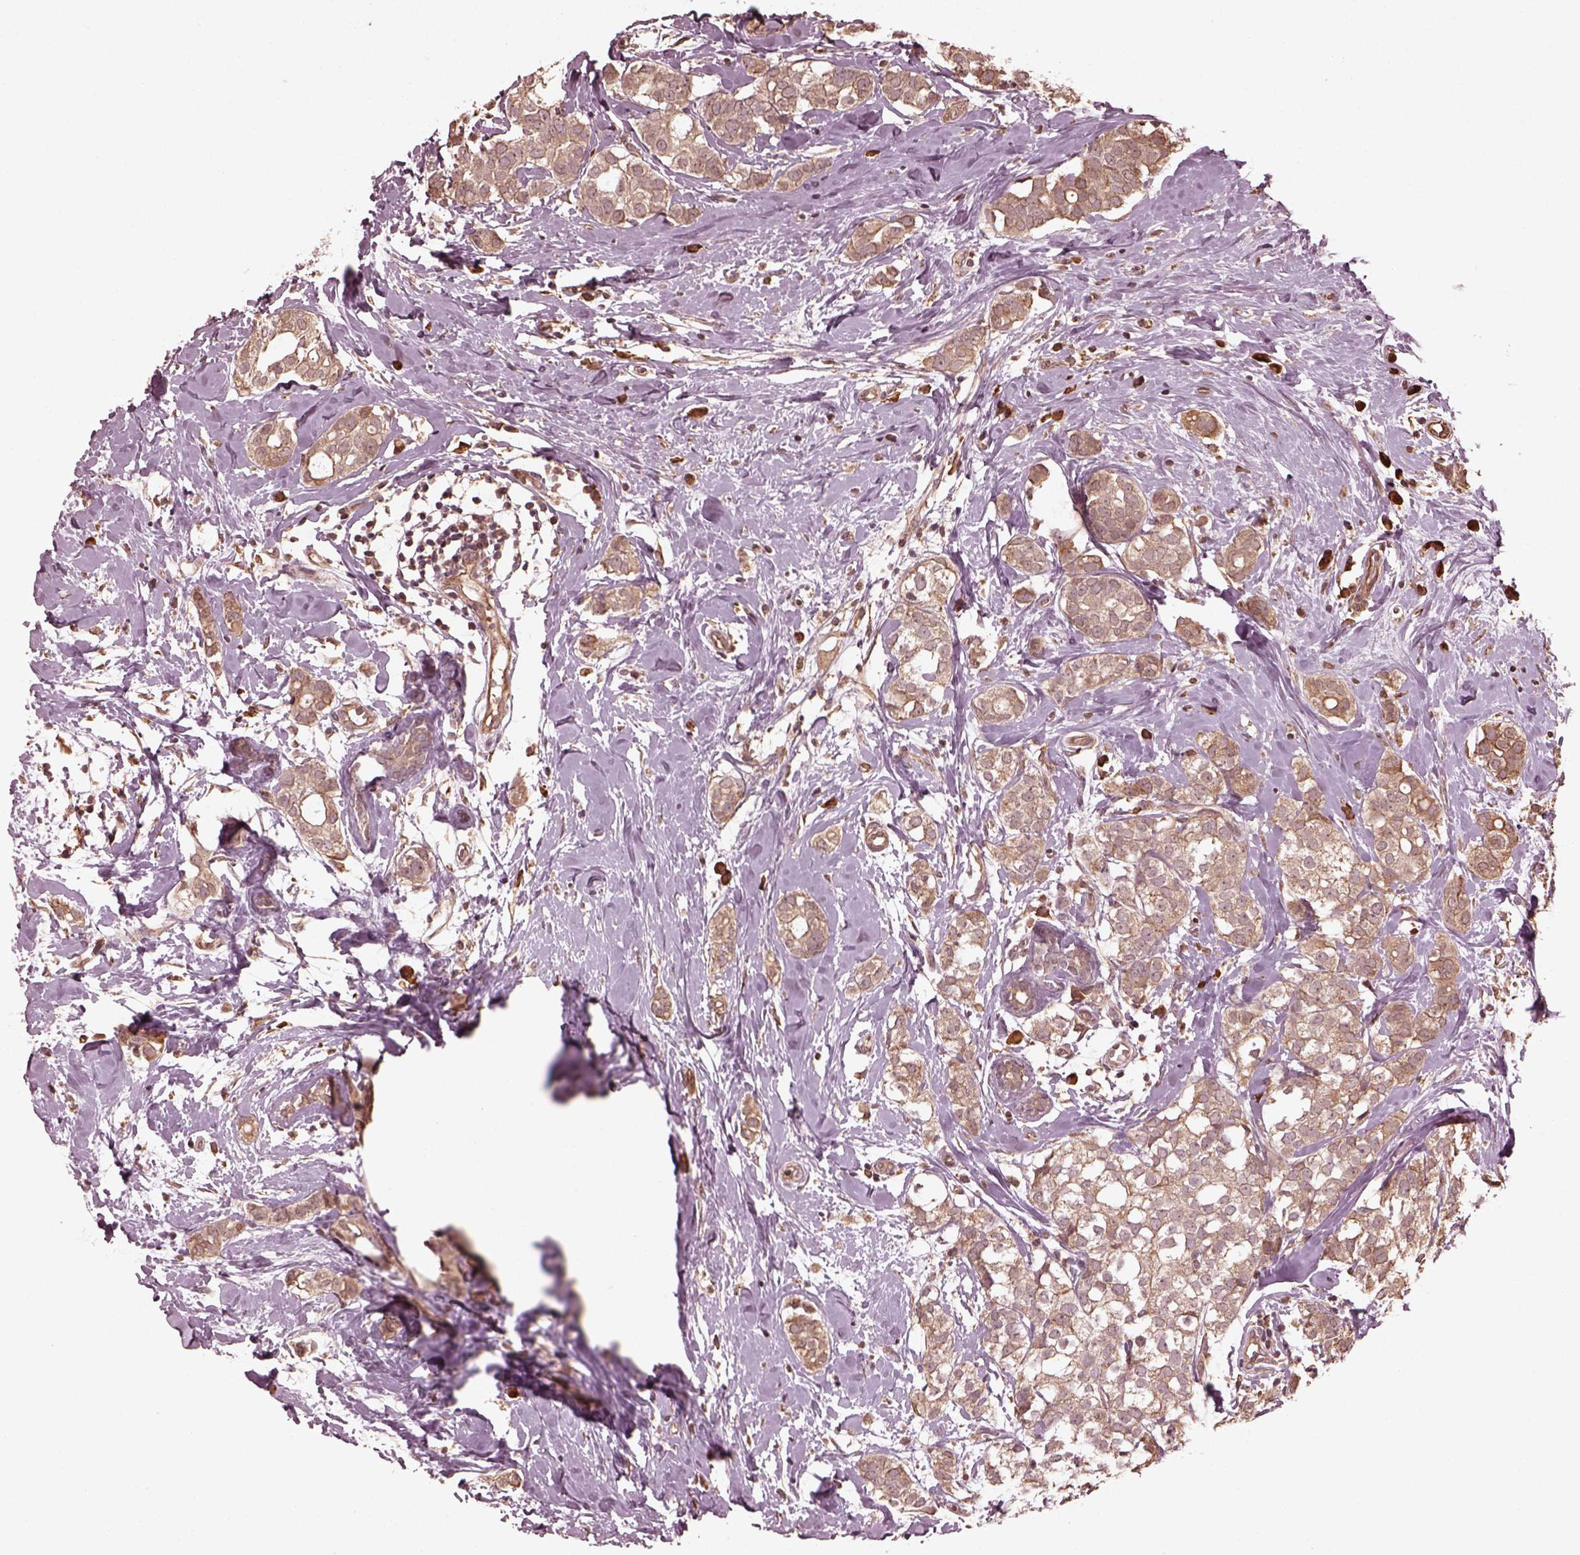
{"staining": {"intensity": "weak", "quantity": ">75%", "location": "cytoplasmic/membranous"}, "tissue": "breast cancer", "cell_type": "Tumor cells", "image_type": "cancer", "snomed": [{"axis": "morphology", "description": "Duct carcinoma"}, {"axis": "topography", "description": "Breast"}], "caption": "Human breast cancer stained with a brown dye displays weak cytoplasmic/membranous positive expression in about >75% of tumor cells.", "gene": "ZNF292", "patient": {"sex": "female", "age": 40}}